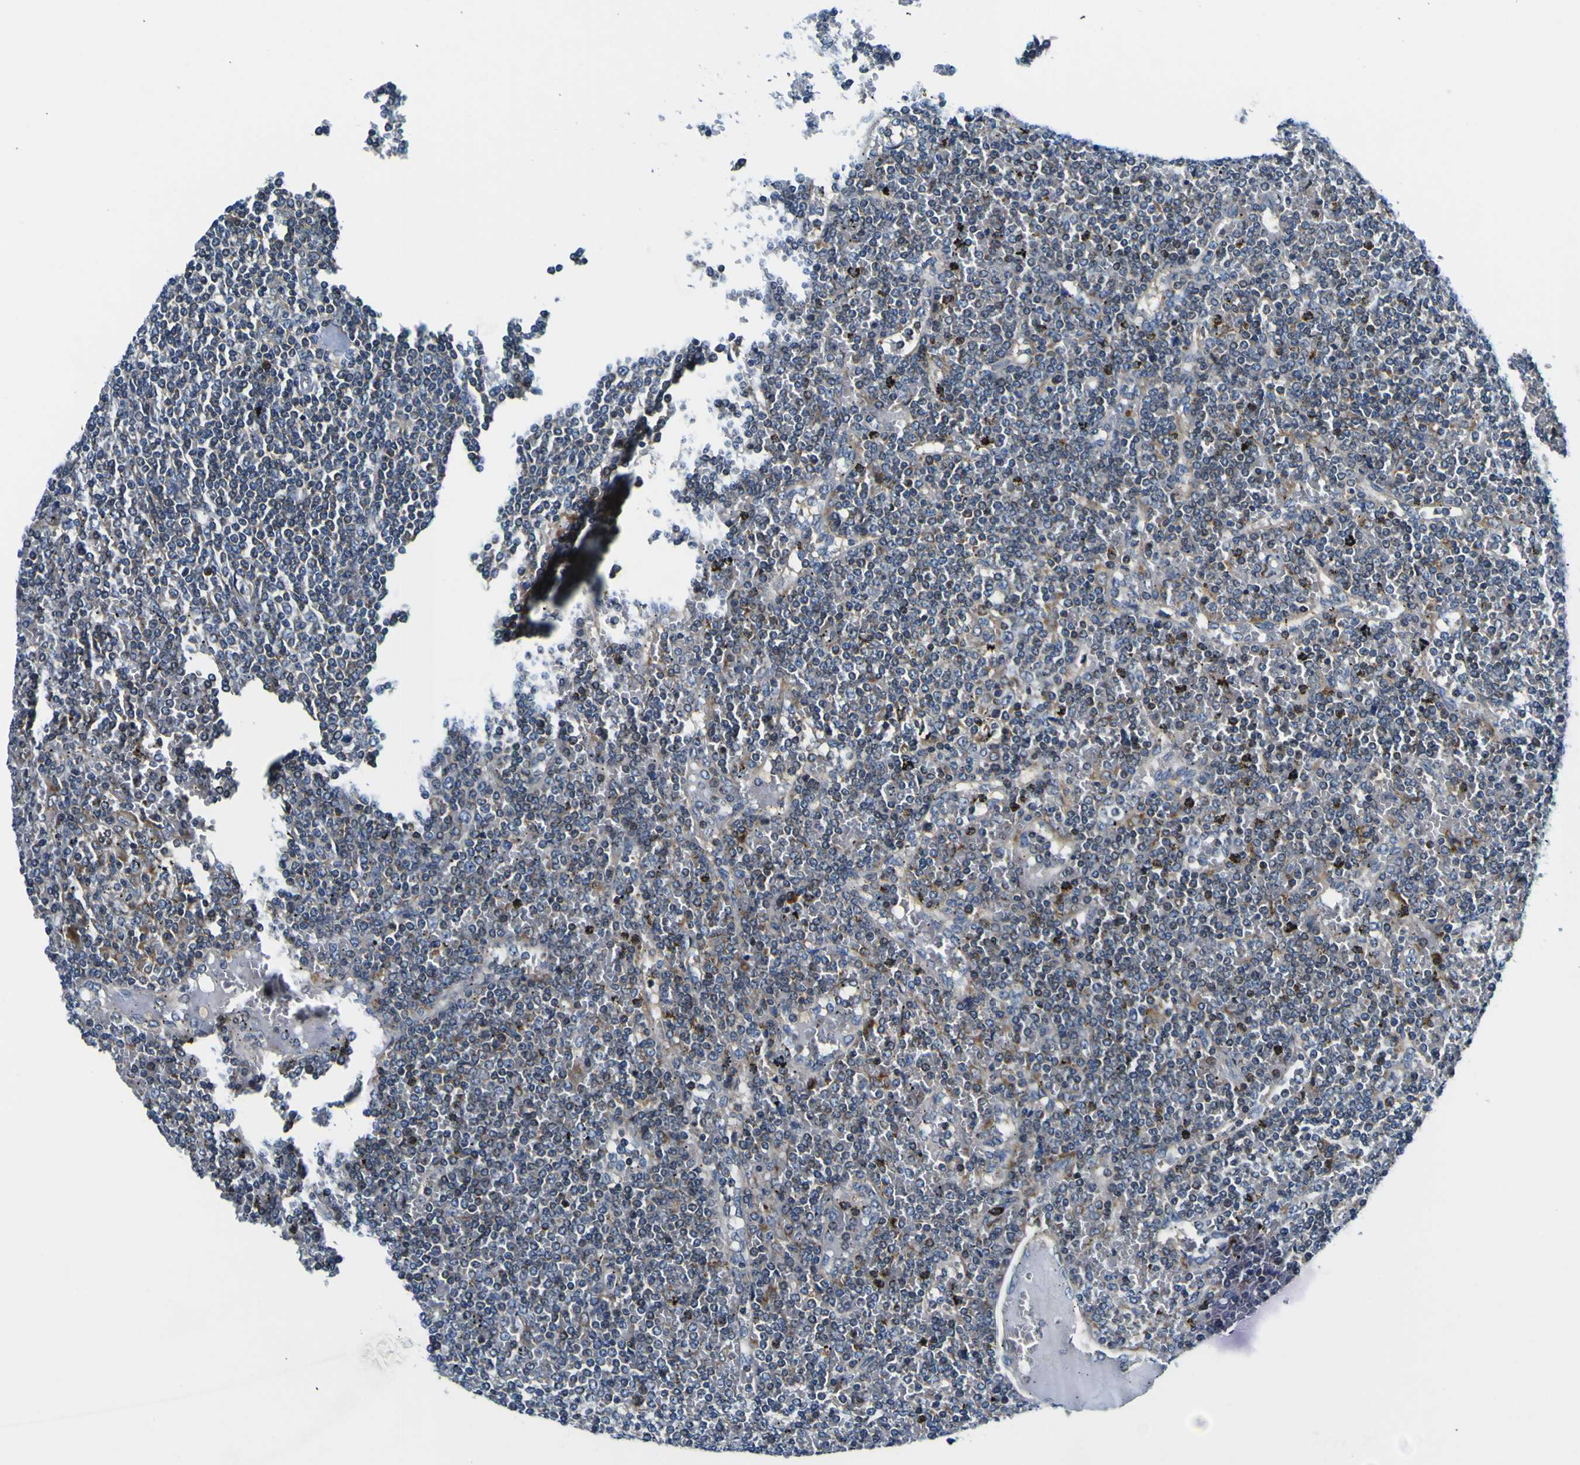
{"staining": {"intensity": "negative", "quantity": "none", "location": "none"}, "tissue": "lymphoma", "cell_type": "Tumor cells", "image_type": "cancer", "snomed": [{"axis": "morphology", "description": "Malignant lymphoma, non-Hodgkin's type, Low grade"}, {"axis": "topography", "description": "Spleen"}], "caption": "Tumor cells show no significant protein positivity in lymphoma.", "gene": "NLRP3", "patient": {"sex": "female", "age": 19}}